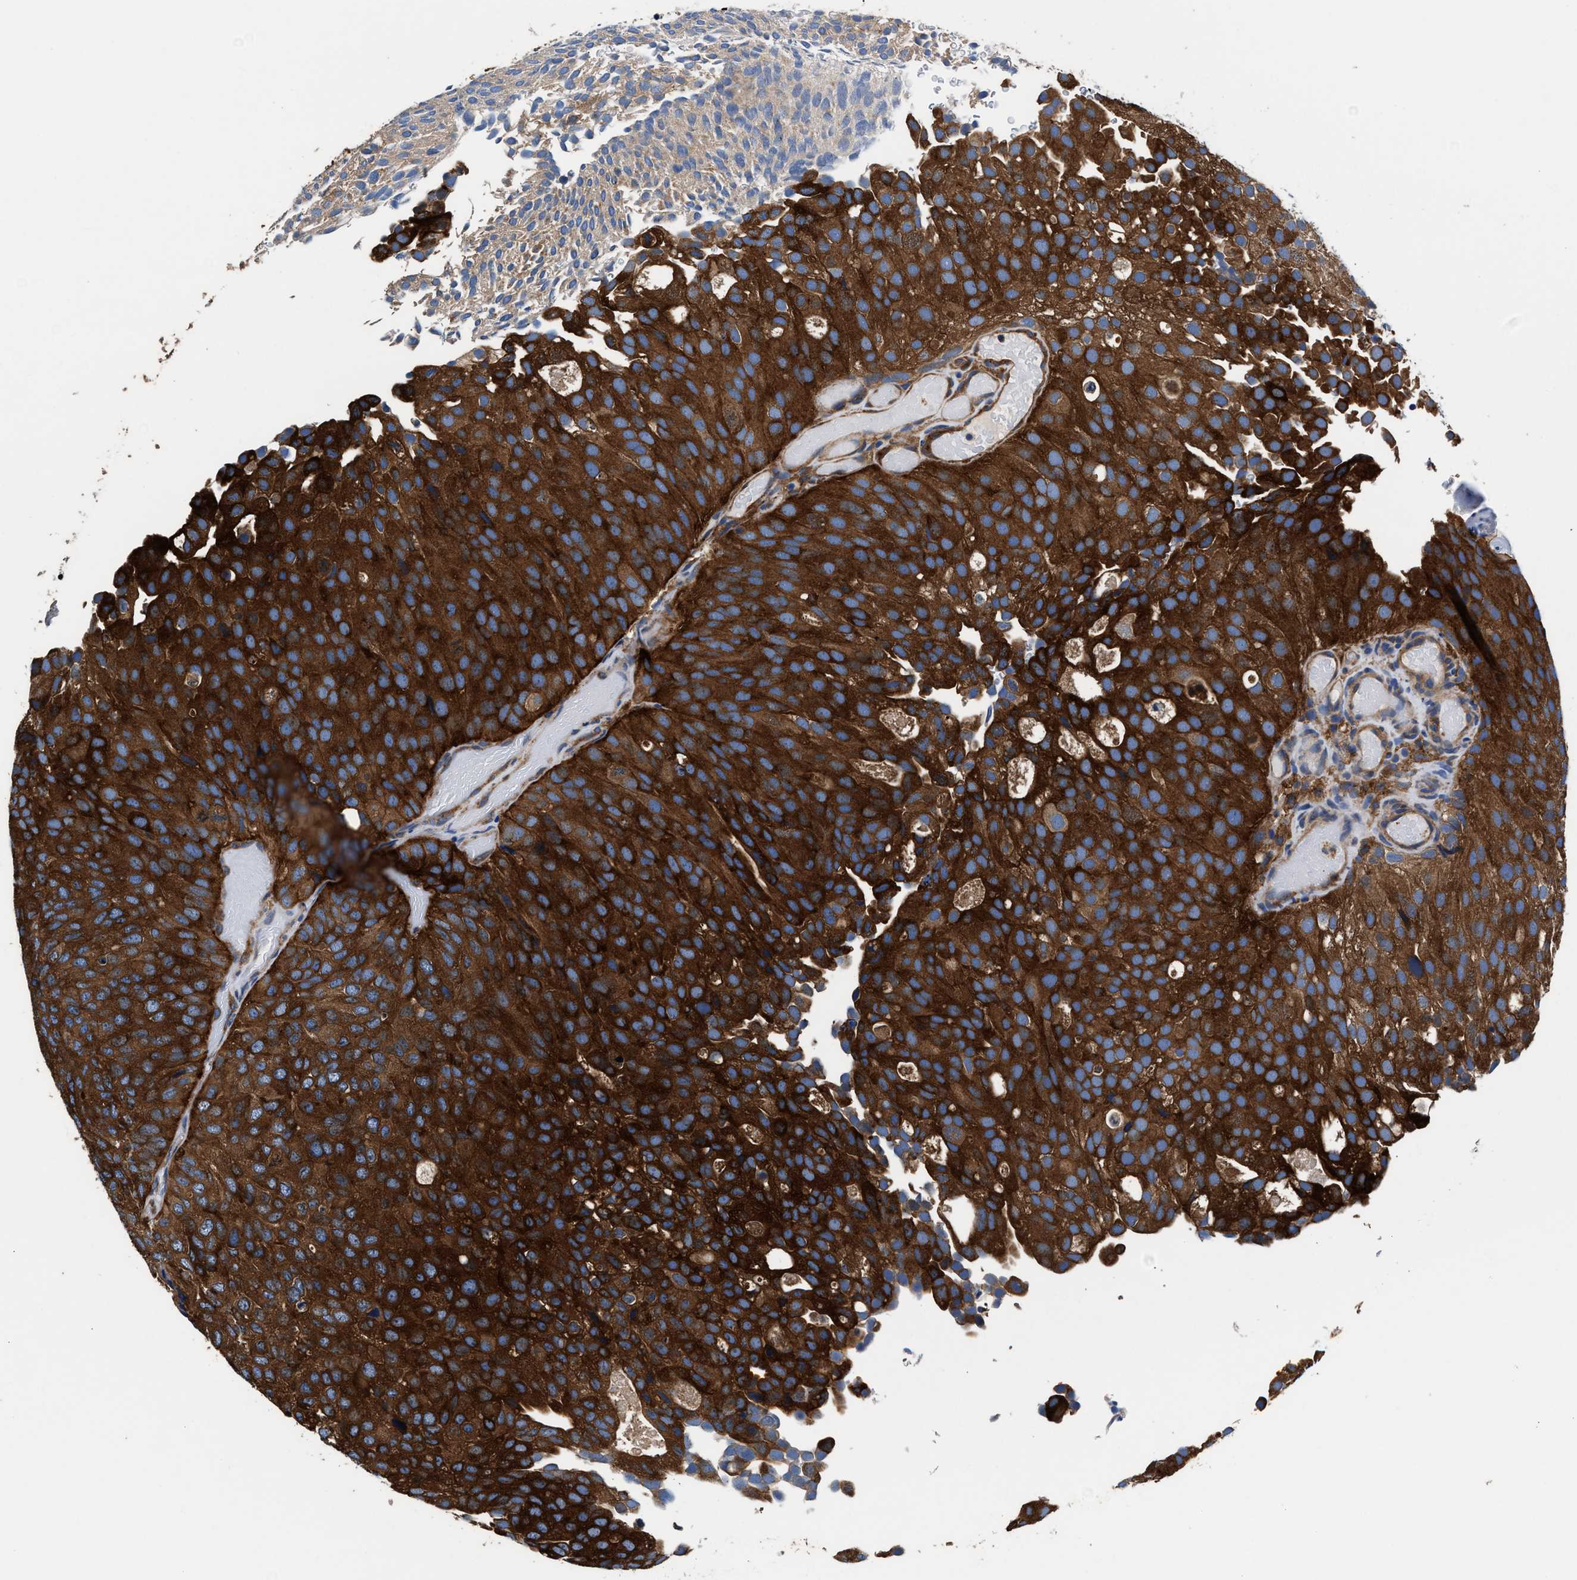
{"staining": {"intensity": "strong", "quantity": ">75%", "location": "cytoplasmic/membranous"}, "tissue": "urothelial cancer", "cell_type": "Tumor cells", "image_type": "cancer", "snomed": [{"axis": "morphology", "description": "Urothelial carcinoma, Low grade"}, {"axis": "topography", "description": "Urinary bladder"}], "caption": "Approximately >75% of tumor cells in human urothelial carcinoma (low-grade) reveal strong cytoplasmic/membranous protein positivity as visualized by brown immunohistochemical staining.", "gene": "SH3GL1", "patient": {"sex": "male", "age": 78}}